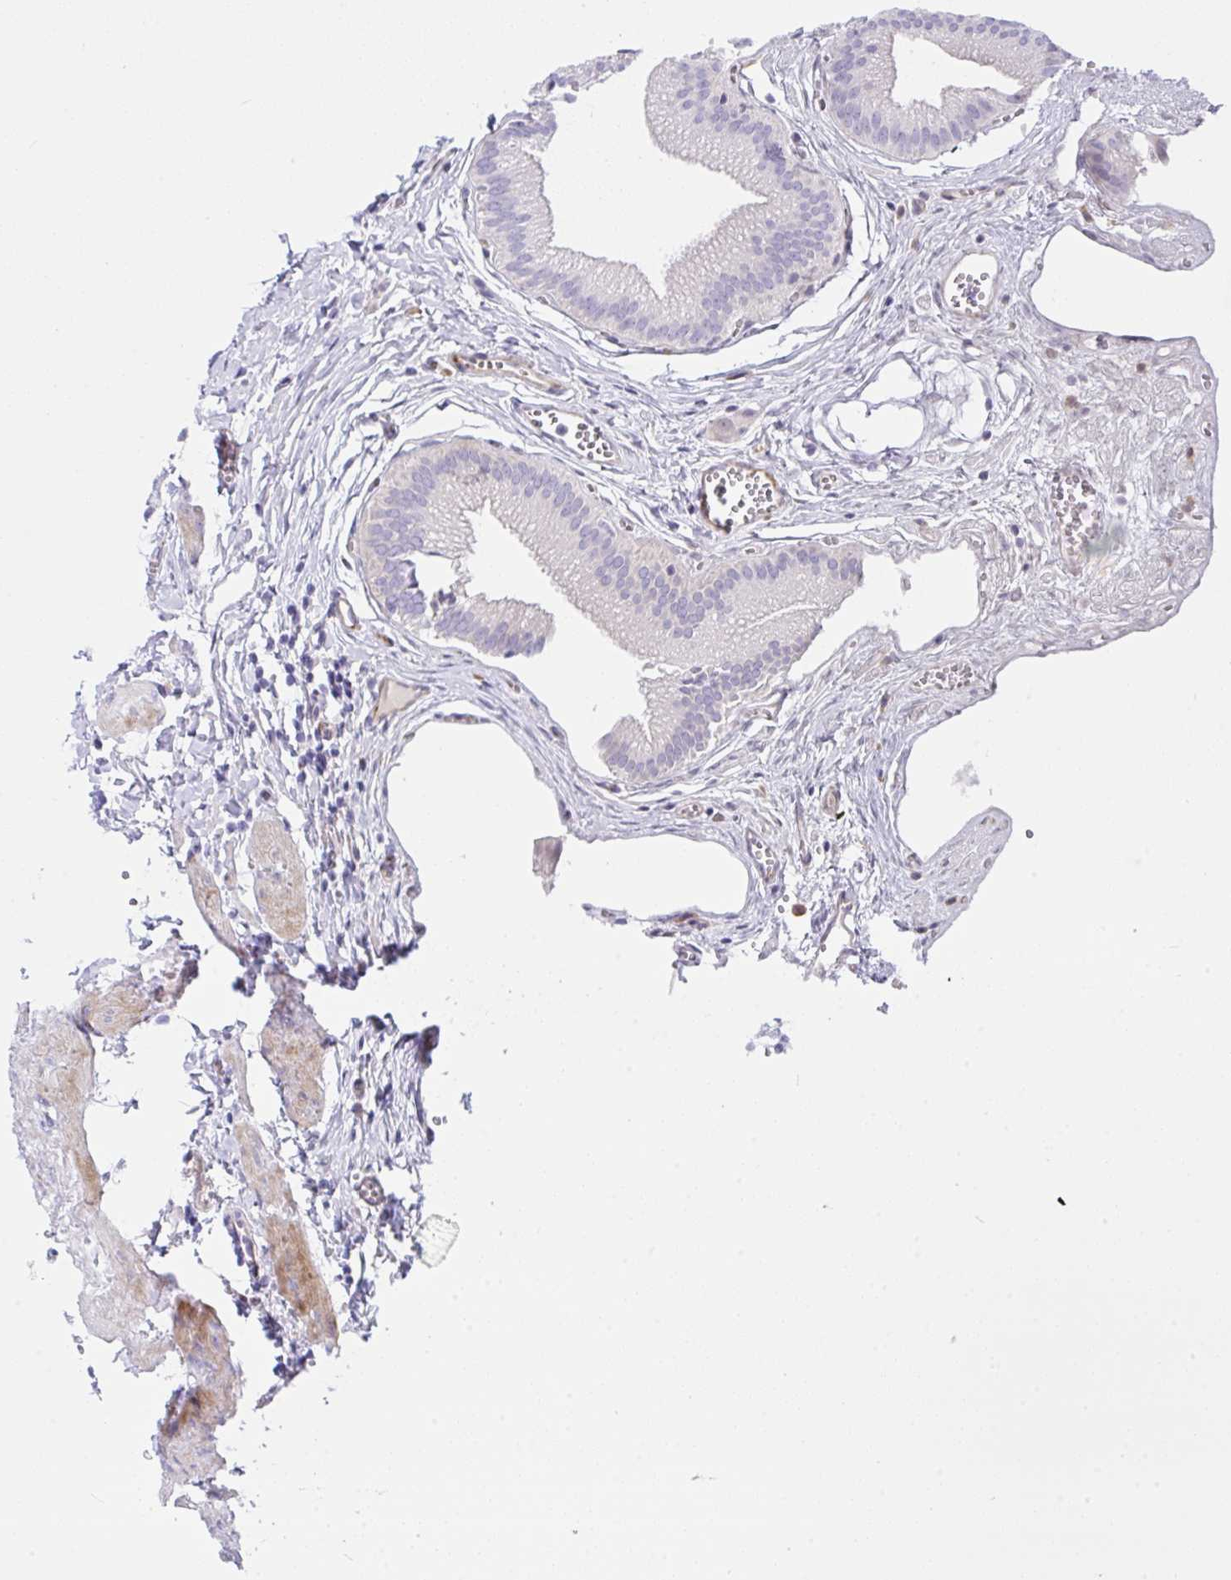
{"staining": {"intensity": "moderate", "quantity": "<25%", "location": "cytoplasmic/membranous"}, "tissue": "gallbladder", "cell_type": "Glandular cells", "image_type": "normal", "snomed": [{"axis": "morphology", "description": "Normal tissue, NOS"}, {"axis": "topography", "description": "Gallbladder"}, {"axis": "topography", "description": "Peripheral nerve tissue"}], "caption": "A histopathology image showing moderate cytoplasmic/membranous positivity in about <25% of glandular cells in unremarkable gallbladder, as visualized by brown immunohistochemical staining.", "gene": "ZNF713", "patient": {"sex": "male", "age": 17}}